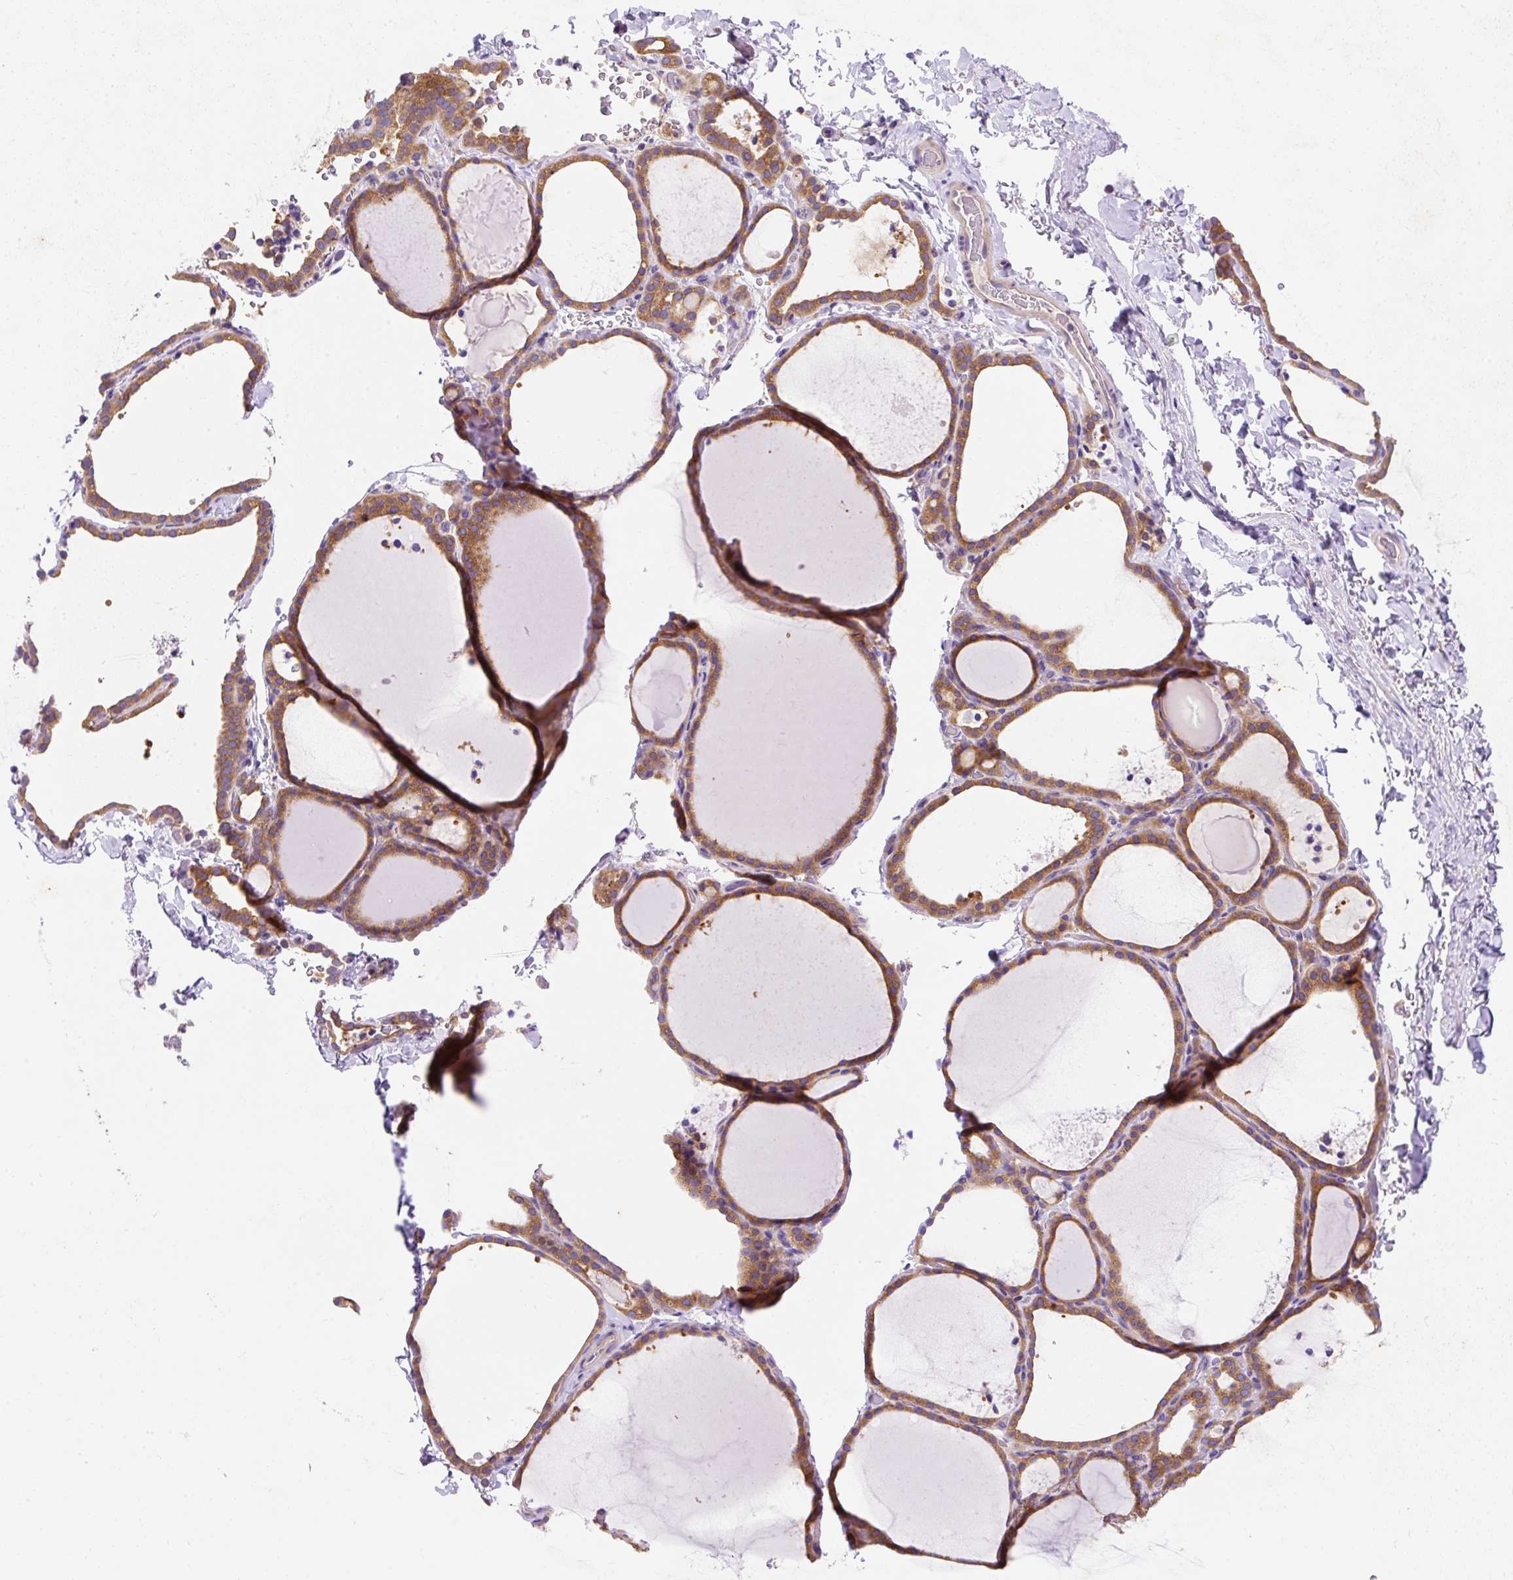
{"staining": {"intensity": "moderate", "quantity": "25%-75%", "location": "cytoplasmic/membranous"}, "tissue": "thyroid gland", "cell_type": "Glandular cells", "image_type": "normal", "snomed": [{"axis": "morphology", "description": "Normal tissue, NOS"}, {"axis": "topography", "description": "Thyroid gland"}], "caption": "Brown immunohistochemical staining in normal thyroid gland shows moderate cytoplasmic/membranous positivity in about 25%-75% of glandular cells.", "gene": "OR4K15", "patient": {"sex": "female", "age": 22}}